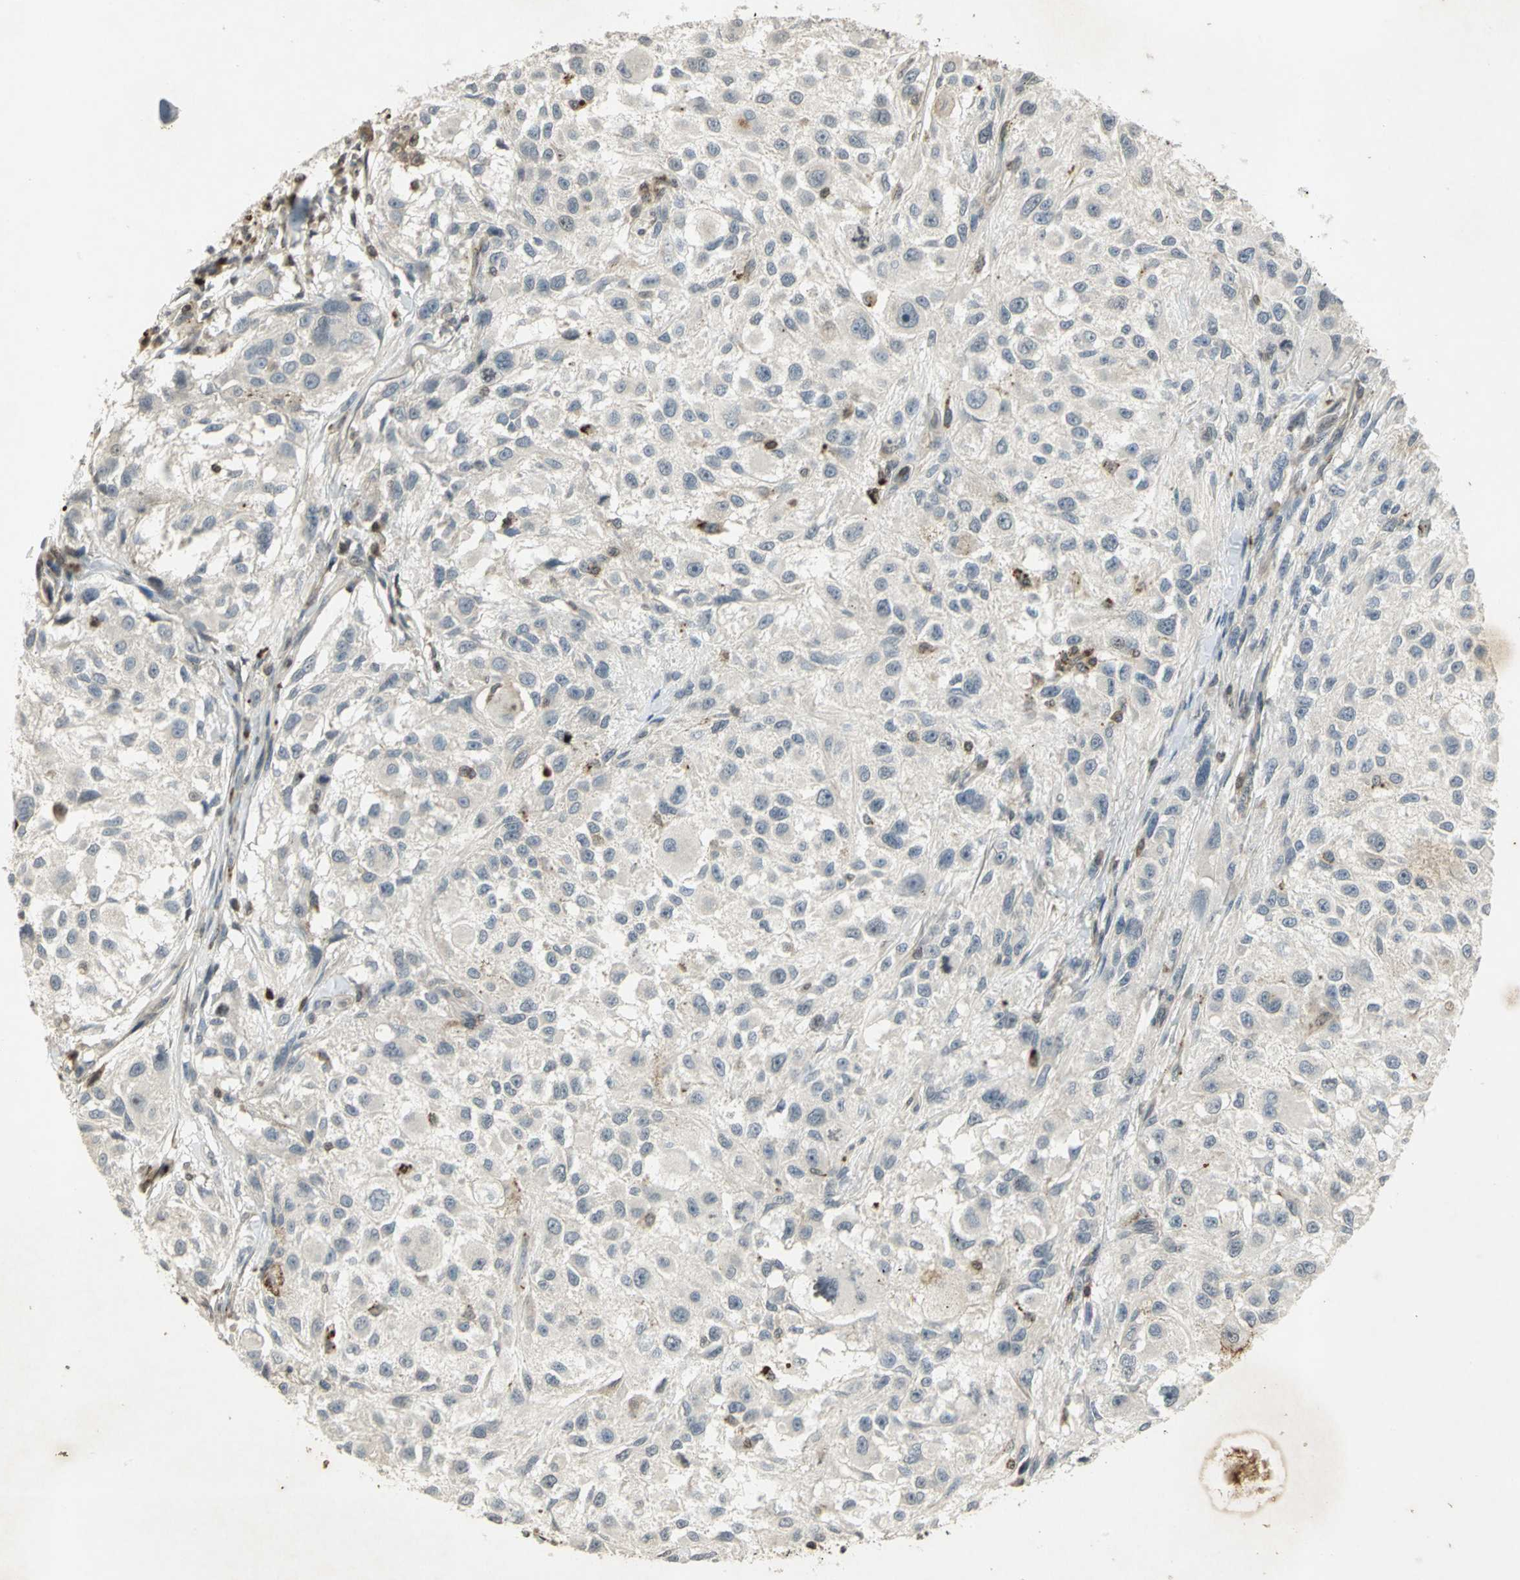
{"staining": {"intensity": "negative", "quantity": "none", "location": "none"}, "tissue": "melanoma", "cell_type": "Tumor cells", "image_type": "cancer", "snomed": [{"axis": "morphology", "description": "Necrosis, NOS"}, {"axis": "morphology", "description": "Malignant melanoma, NOS"}, {"axis": "topography", "description": "Skin"}], "caption": "Melanoma stained for a protein using immunohistochemistry displays no staining tumor cells.", "gene": "IL16", "patient": {"sex": "female", "age": 87}}